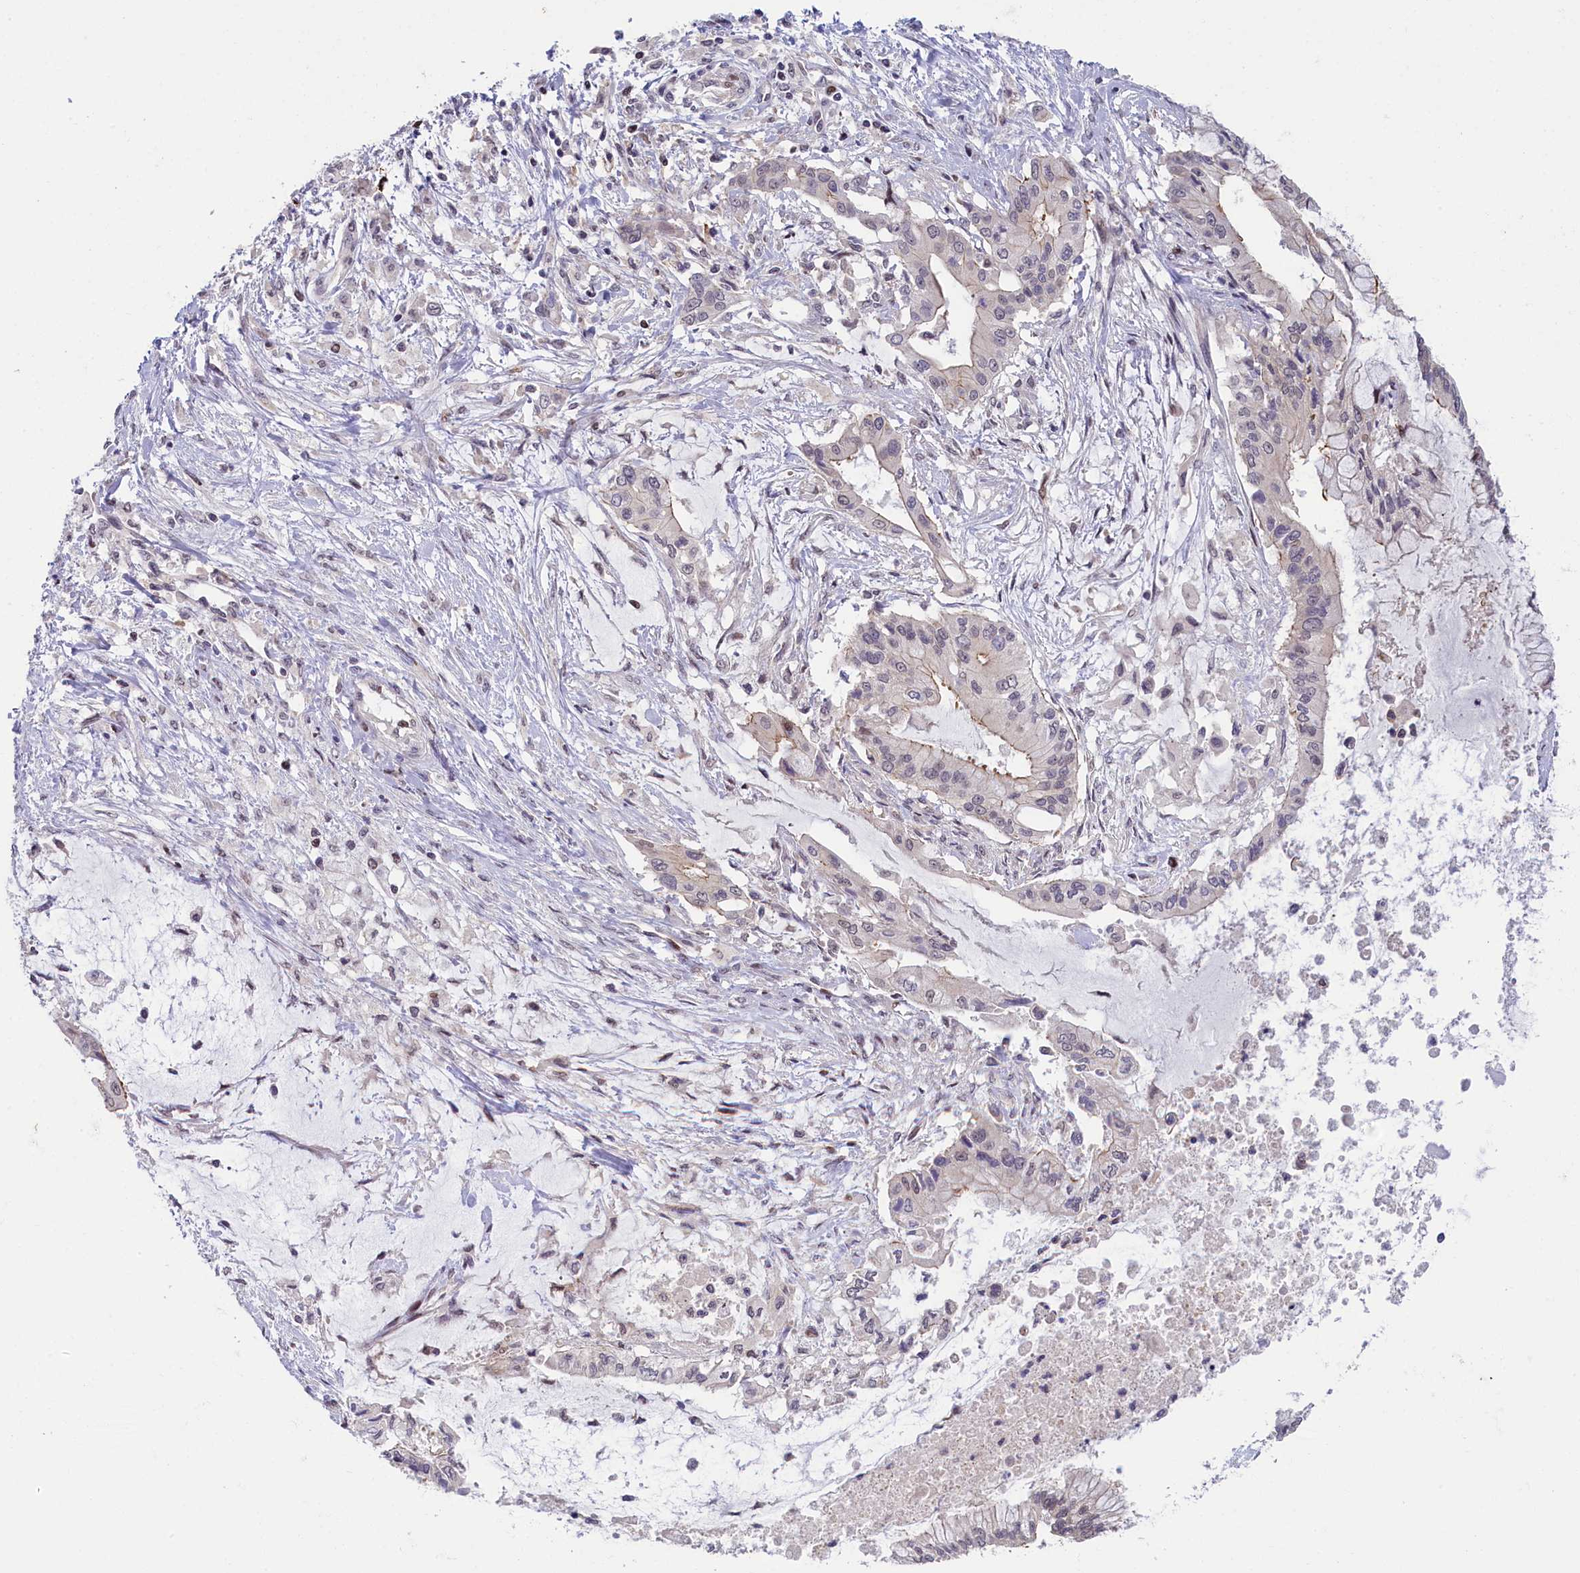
{"staining": {"intensity": "negative", "quantity": "none", "location": "none"}, "tissue": "pancreatic cancer", "cell_type": "Tumor cells", "image_type": "cancer", "snomed": [{"axis": "morphology", "description": "Adenocarcinoma, NOS"}, {"axis": "topography", "description": "Pancreas"}], "caption": "Immunohistochemistry of pancreatic adenocarcinoma displays no expression in tumor cells. The staining is performed using DAB brown chromogen with nuclei counter-stained in using hematoxylin.", "gene": "CCL23", "patient": {"sex": "male", "age": 46}}